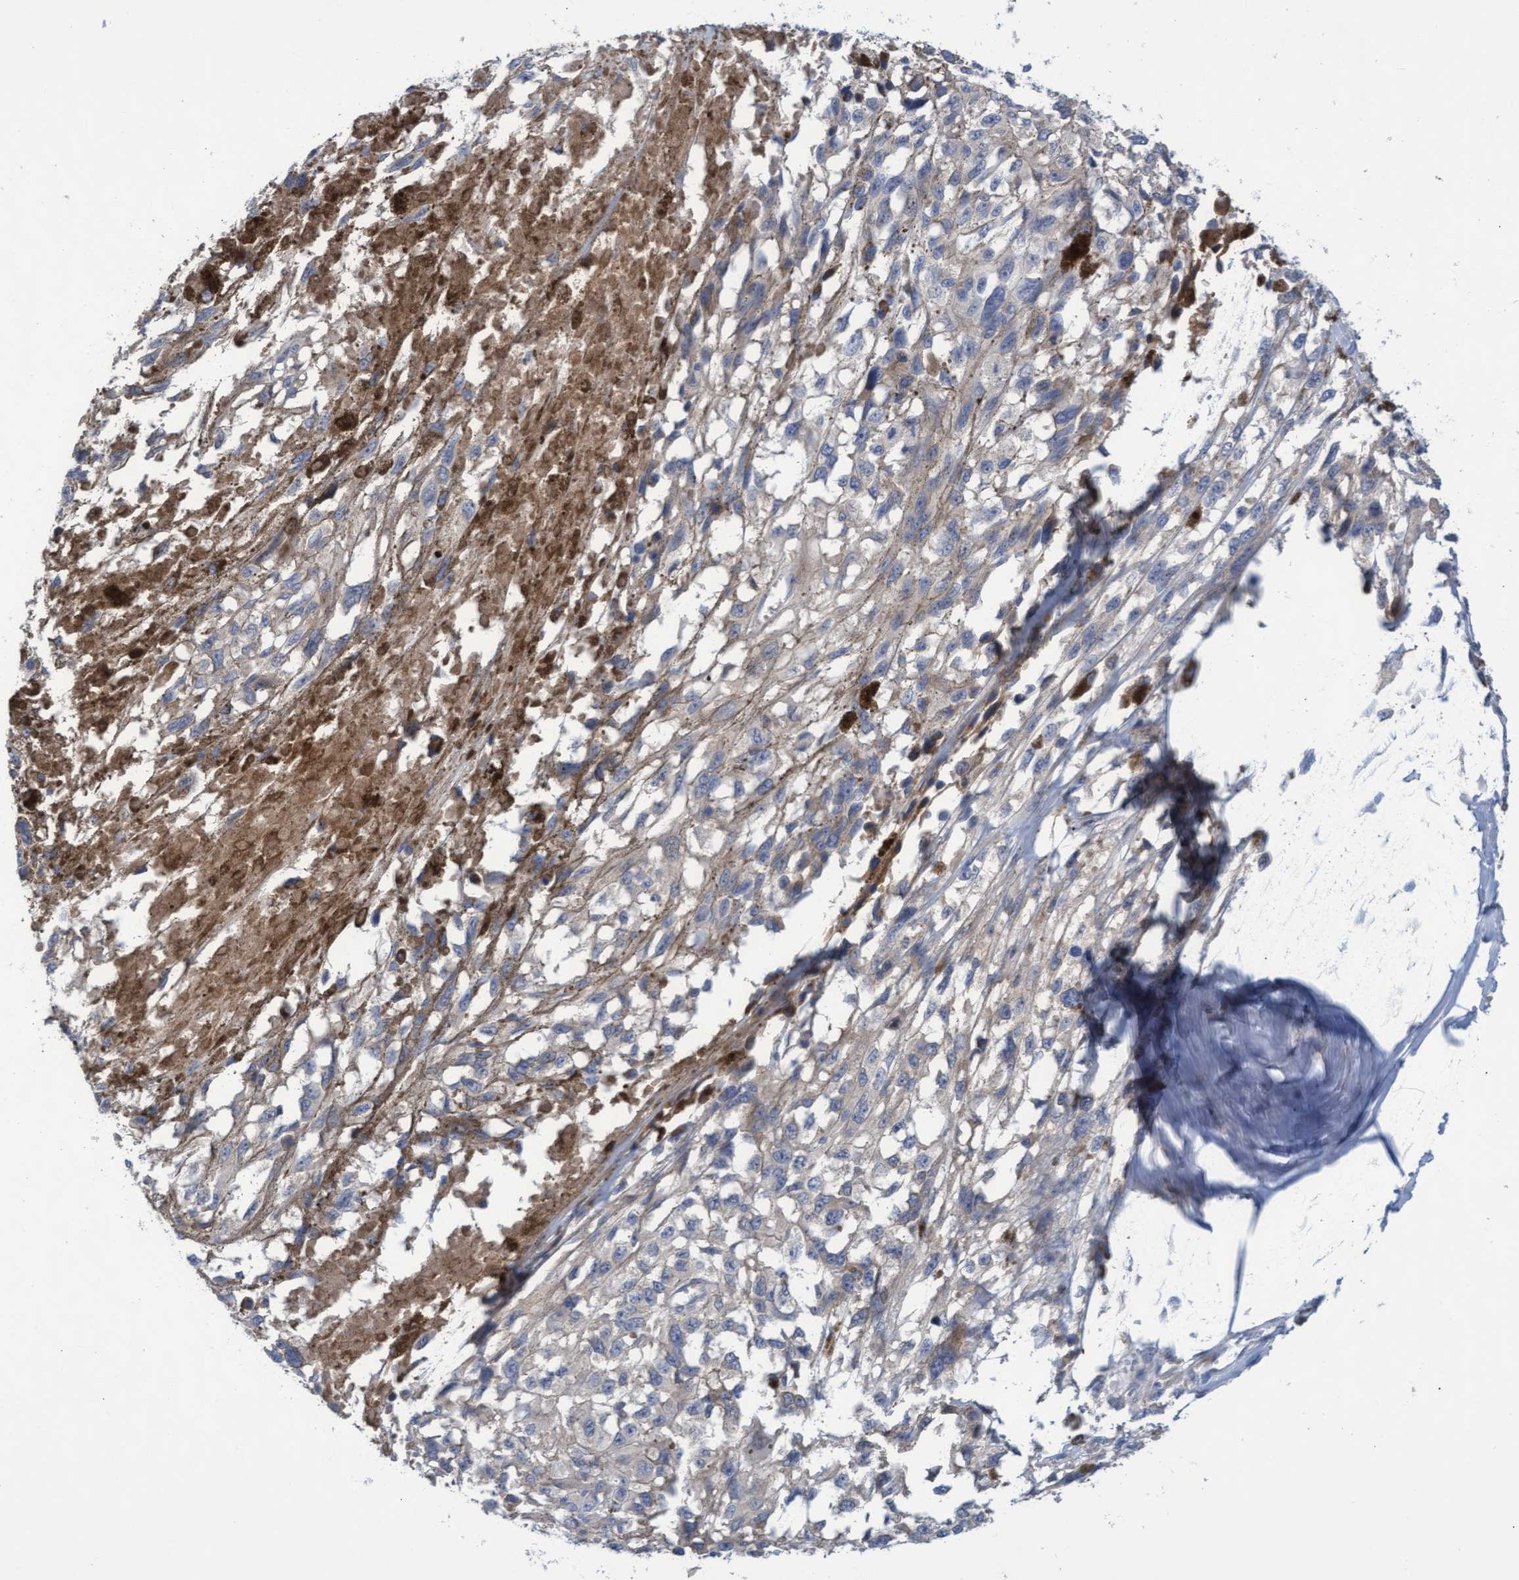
{"staining": {"intensity": "negative", "quantity": "none", "location": "none"}, "tissue": "melanoma", "cell_type": "Tumor cells", "image_type": "cancer", "snomed": [{"axis": "morphology", "description": "Malignant melanoma, Metastatic site"}, {"axis": "topography", "description": "Lymph node"}], "caption": "The photomicrograph shows no staining of tumor cells in melanoma.", "gene": "ABCF2", "patient": {"sex": "male", "age": 59}}